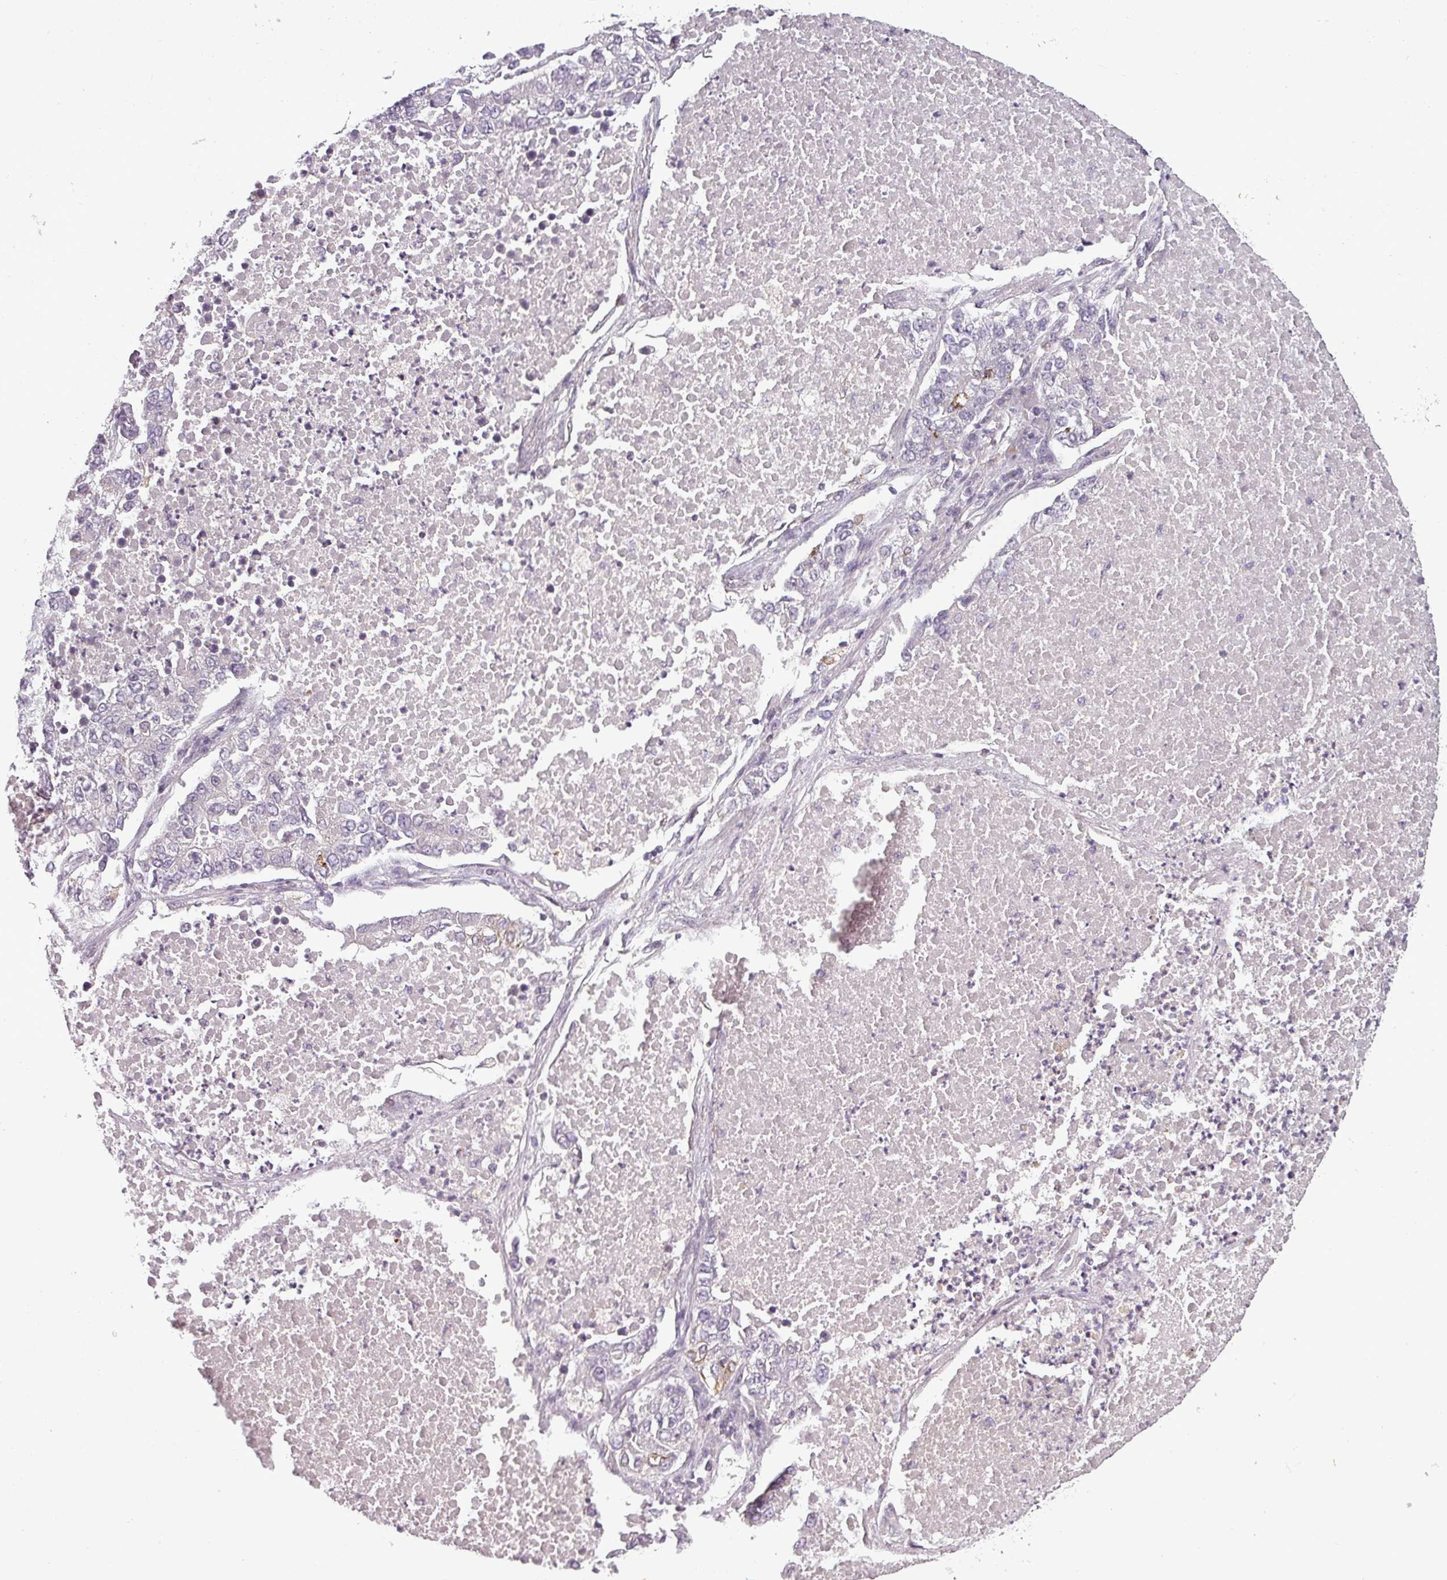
{"staining": {"intensity": "negative", "quantity": "none", "location": "none"}, "tissue": "lung cancer", "cell_type": "Tumor cells", "image_type": "cancer", "snomed": [{"axis": "morphology", "description": "Adenocarcinoma, NOS"}, {"axis": "topography", "description": "Lung"}], "caption": "Tumor cells are negative for brown protein staining in lung cancer.", "gene": "SLC16A9", "patient": {"sex": "male", "age": 49}}